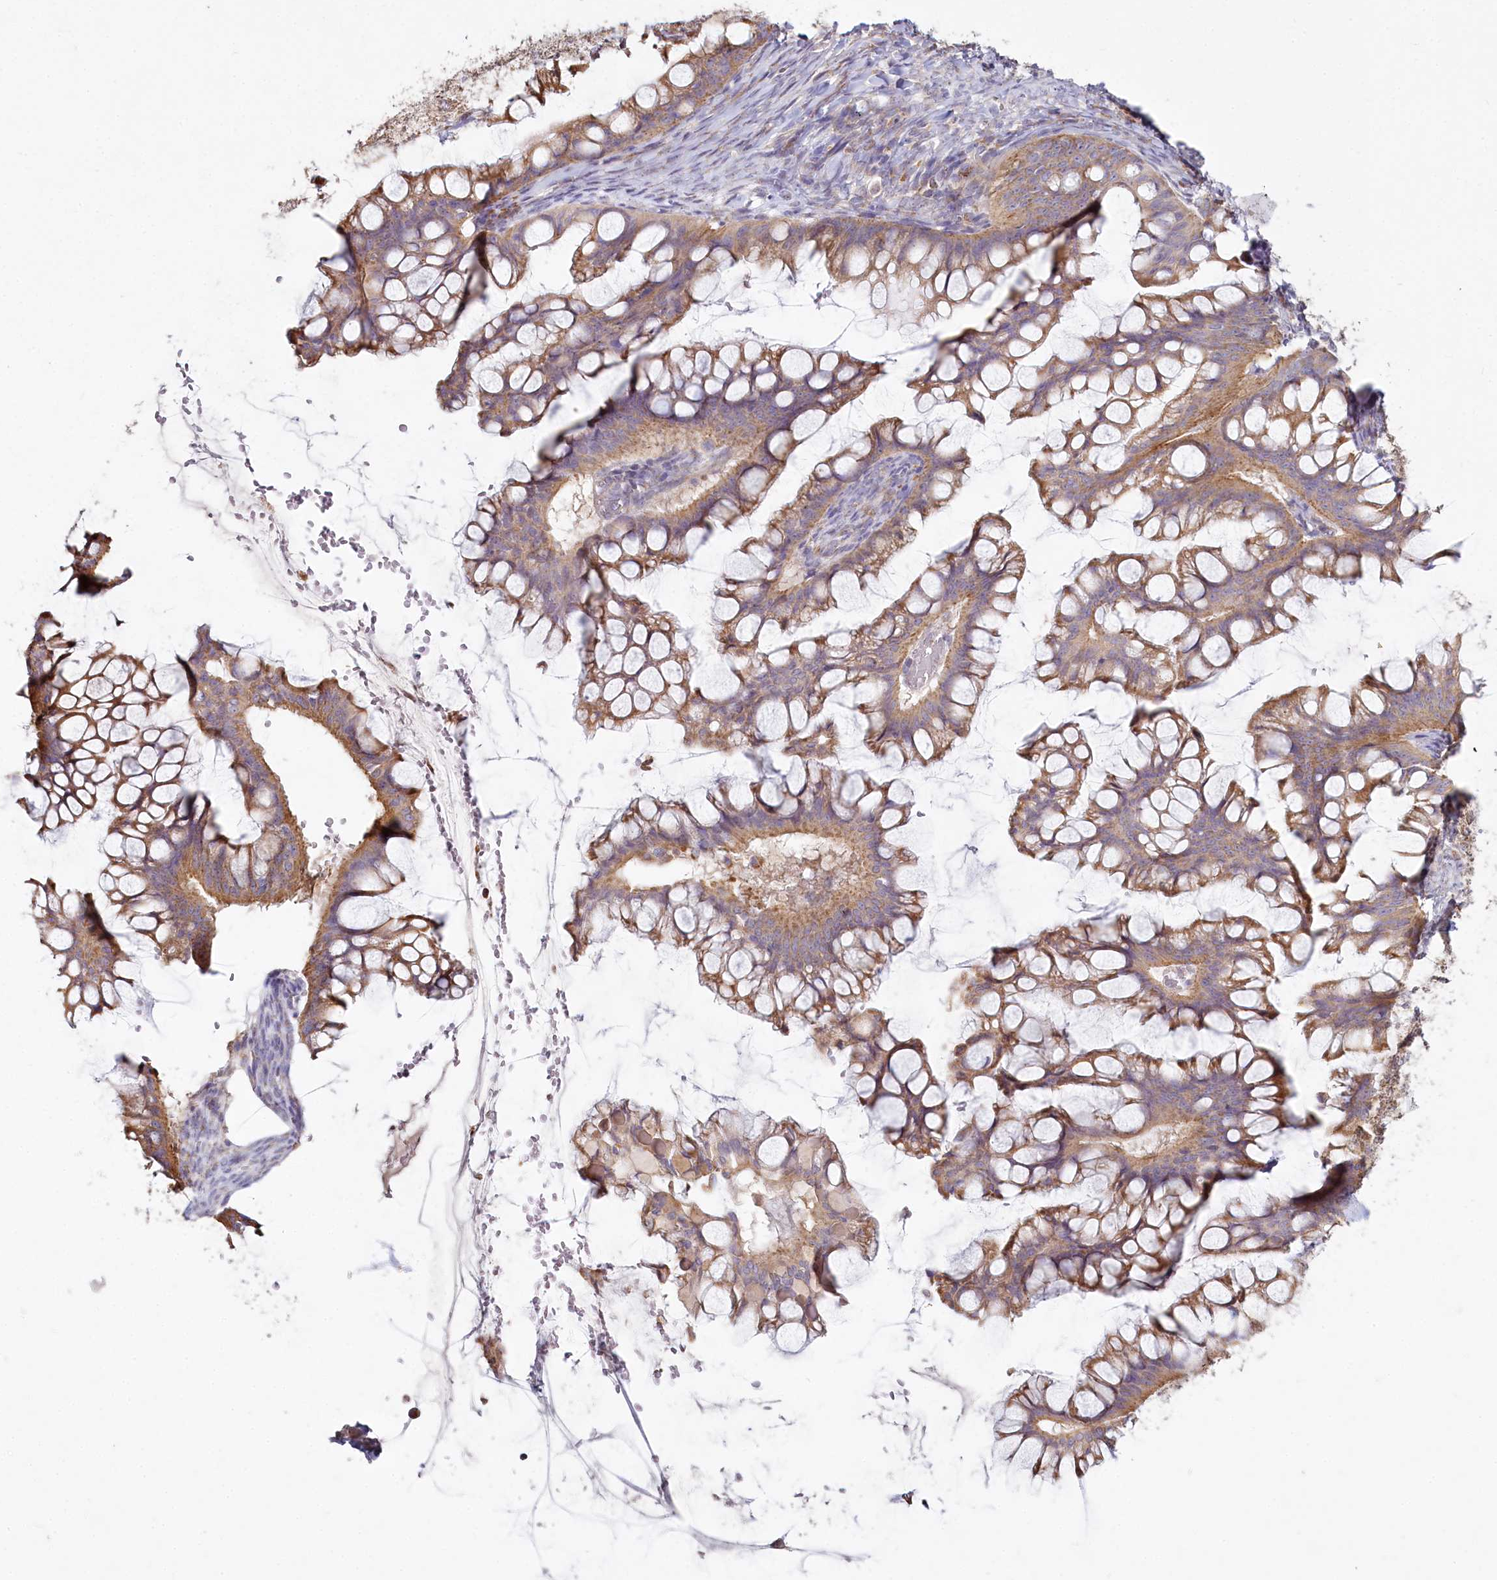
{"staining": {"intensity": "moderate", "quantity": ">75%", "location": "cytoplasmic/membranous"}, "tissue": "ovarian cancer", "cell_type": "Tumor cells", "image_type": "cancer", "snomed": [{"axis": "morphology", "description": "Cystadenocarcinoma, mucinous, NOS"}, {"axis": "topography", "description": "Ovary"}], "caption": "An image of human ovarian cancer (mucinous cystadenocarcinoma) stained for a protein reveals moderate cytoplasmic/membranous brown staining in tumor cells. (brown staining indicates protein expression, while blue staining denotes nuclei).", "gene": "ACOX2", "patient": {"sex": "female", "age": 73}}